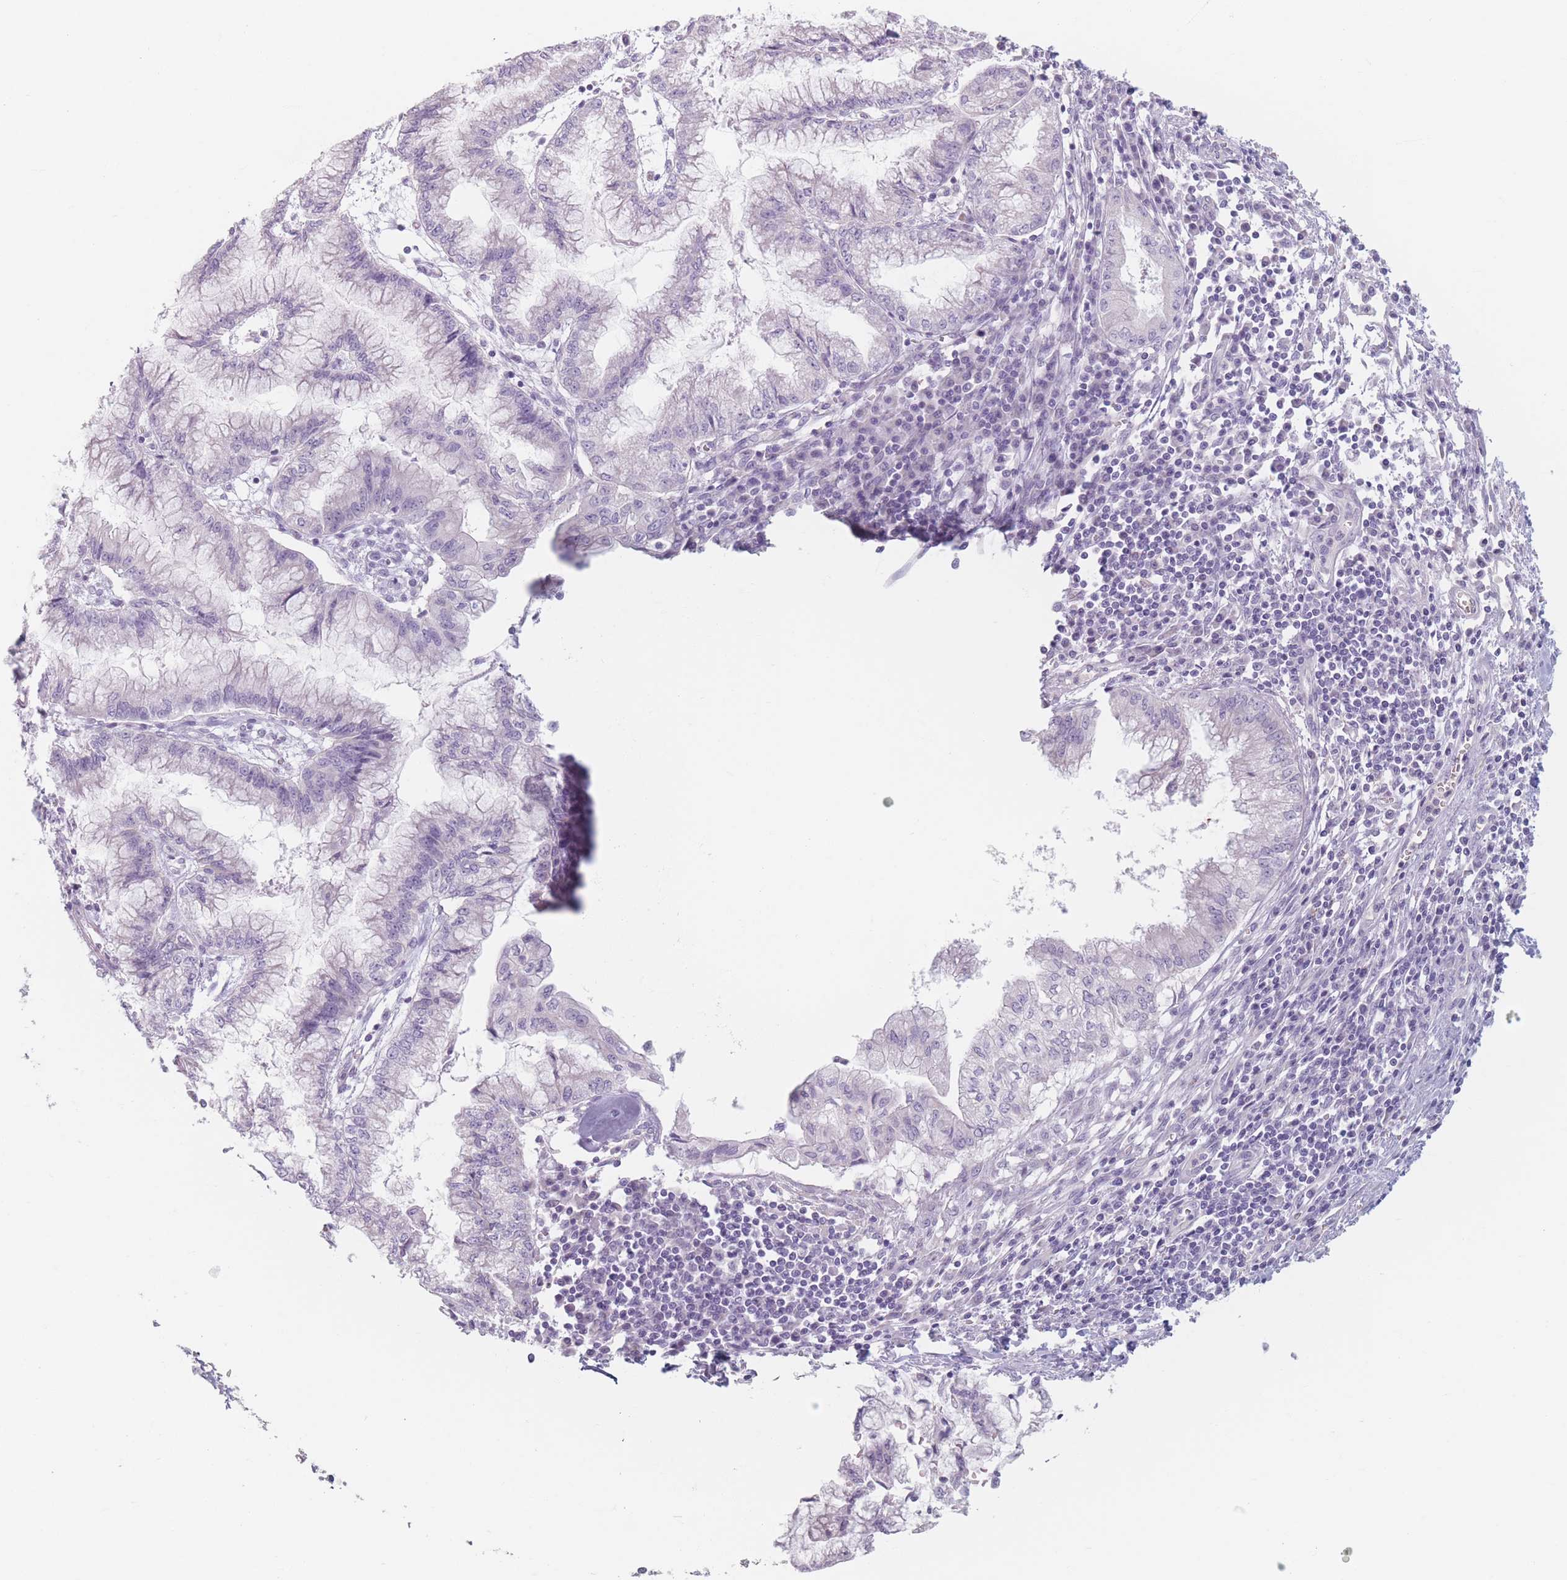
{"staining": {"intensity": "negative", "quantity": "none", "location": "none"}, "tissue": "pancreatic cancer", "cell_type": "Tumor cells", "image_type": "cancer", "snomed": [{"axis": "morphology", "description": "Adenocarcinoma, NOS"}, {"axis": "topography", "description": "Pancreas"}], "caption": "IHC histopathology image of neoplastic tissue: pancreatic cancer (adenocarcinoma) stained with DAB exhibits no significant protein staining in tumor cells.", "gene": "PIGM", "patient": {"sex": "male", "age": 73}}